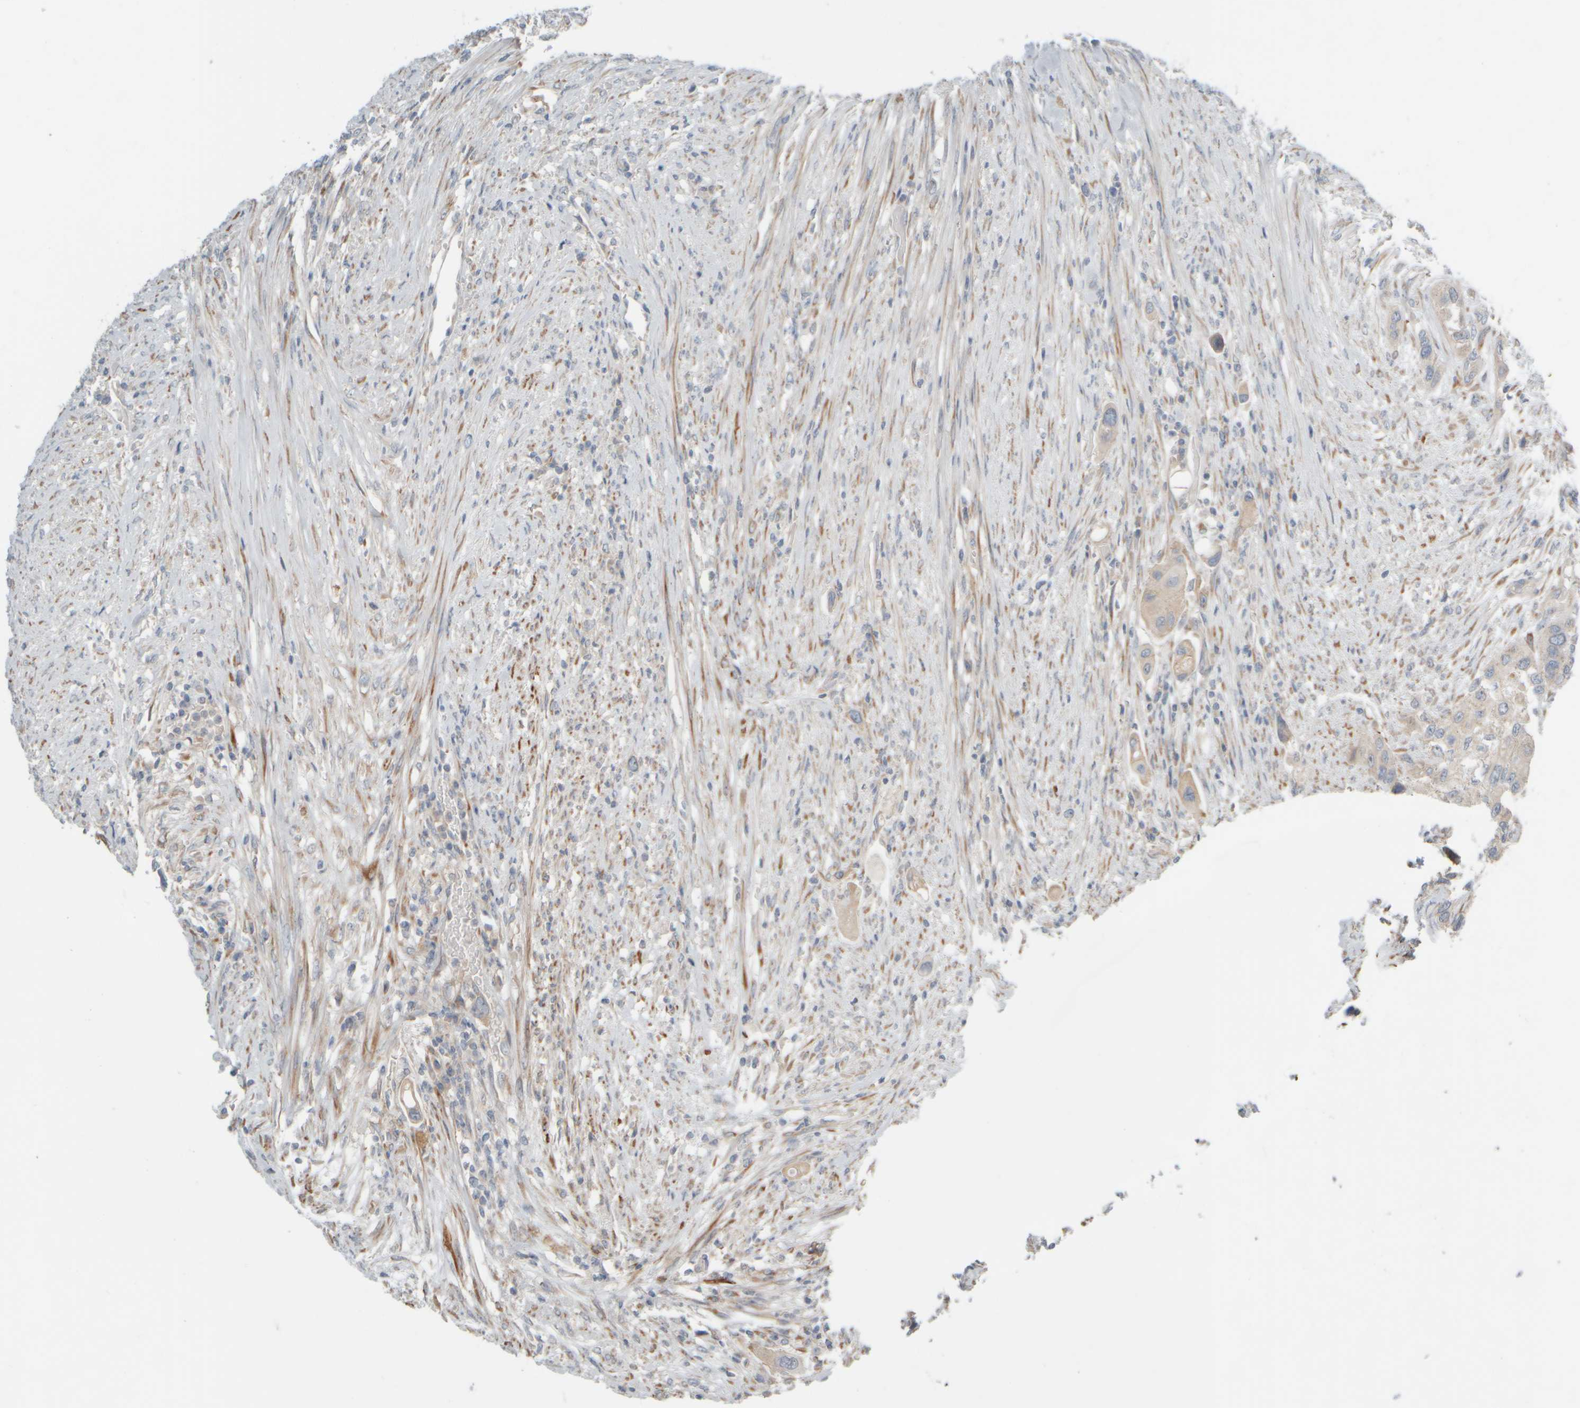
{"staining": {"intensity": "weak", "quantity": "<25%", "location": "cytoplasmic/membranous"}, "tissue": "urothelial cancer", "cell_type": "Tumor cells", "image_type": "cancer", "snomed": [{"axis": "morphology", "description": "Urothelial carcinoma, High grade"}, {"axis": "topography", "description": "Urinary bladder"}], "caption": "A histopathology image of human urothelial carcinoma (high-grade) is negative for staining in tumor cells.", "gene": "HGS", "patient": {"sex": "female", "age": 56}}